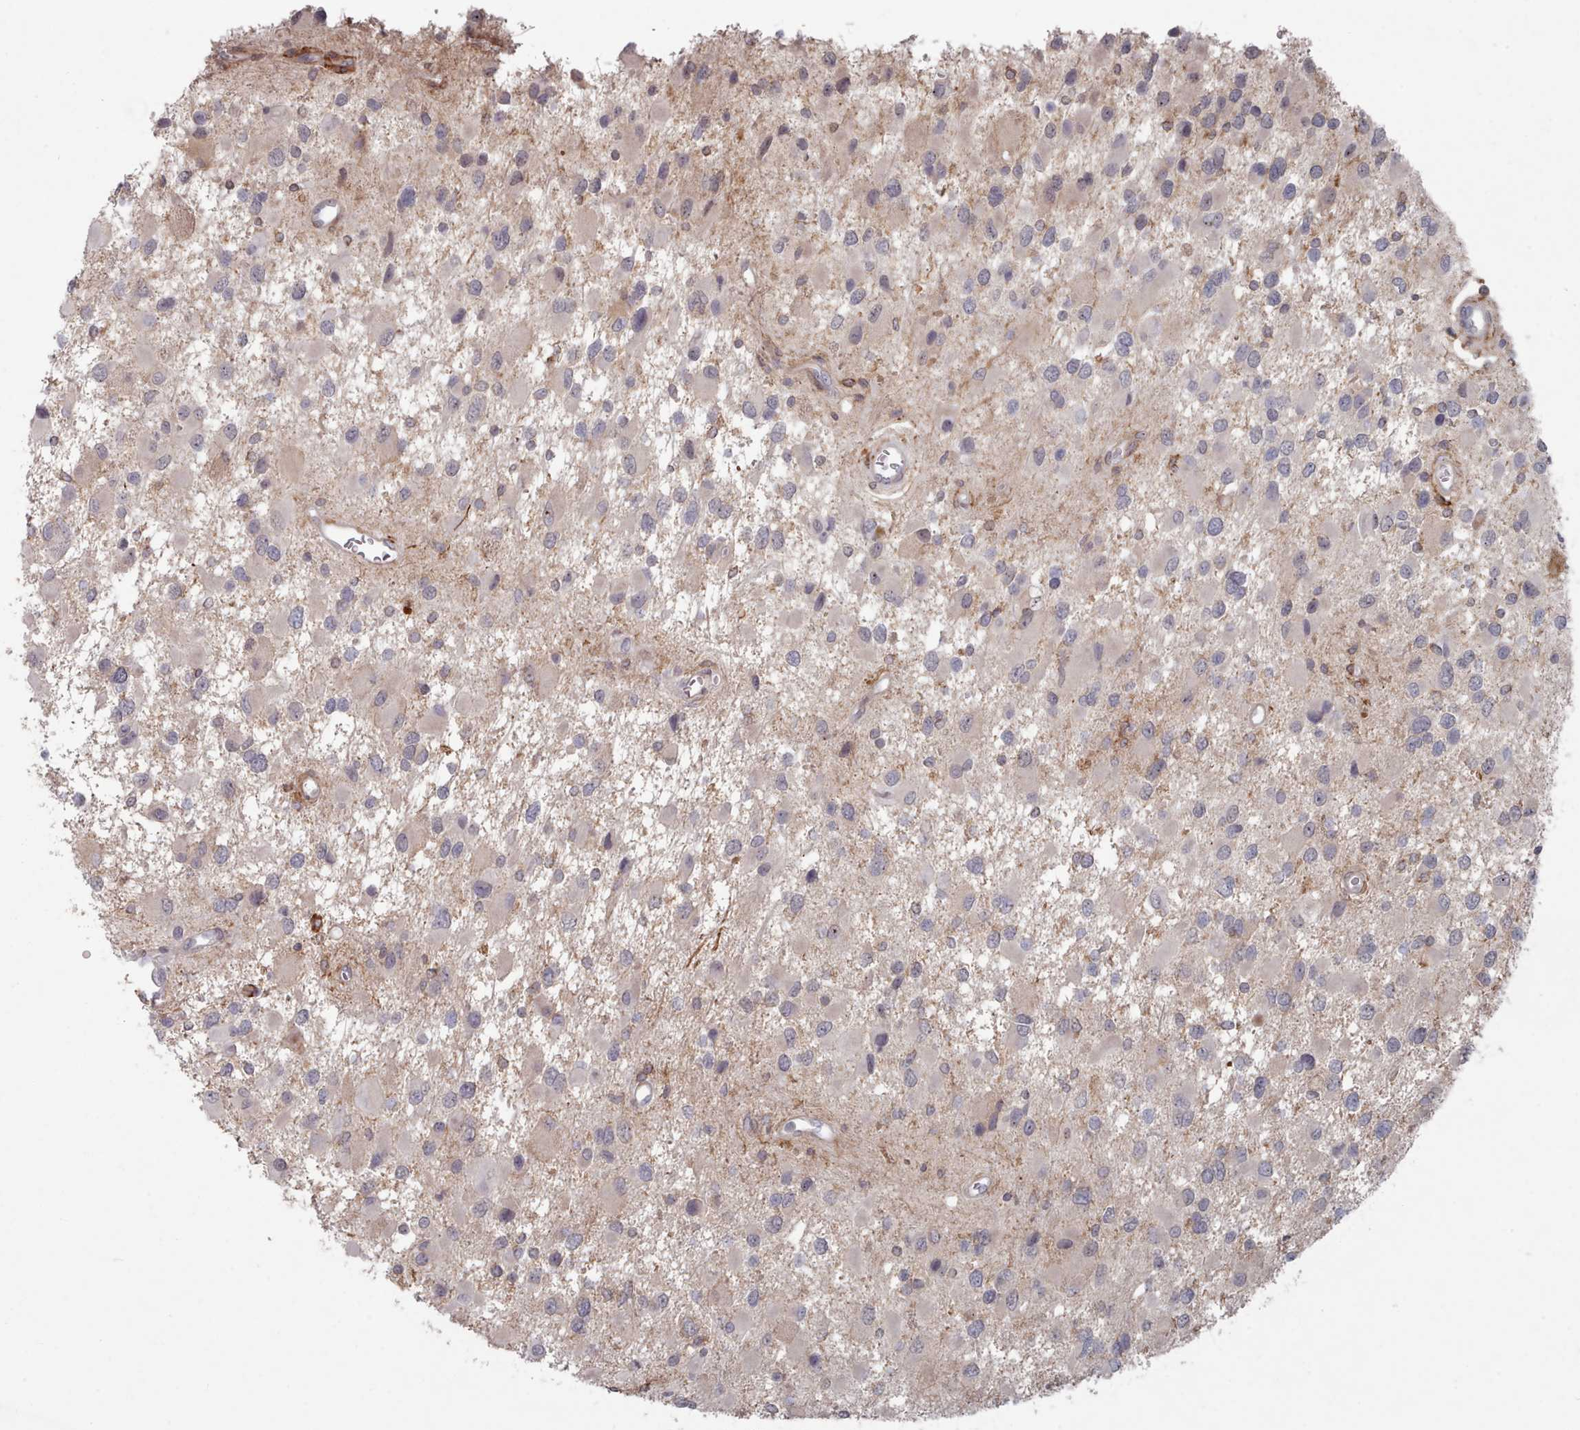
{"staining": {"intensity": "weak", "quantity": "<25%", "location": "cytoplasmic/membranous"}, "tissue": "glioma", "cell_type": "Tumor cells", "image_type": "cancer", "snomed": [{"axis": "morphology", "description": "Glioma, malignant, High grade"}, {"axis": "topography", "description": "Brain"}], "caption": "High power microscopy photomicrograph of an immunohistochemistry (IHC) histopathology image of glioma, revealing no significant expression in tumor cells. The staining is performed using DAB brown chromogen with nuclei counter-stained in using hematoxylin.", "gene": "COL8A2", "patient": {"sex": "male", "age": 53}}